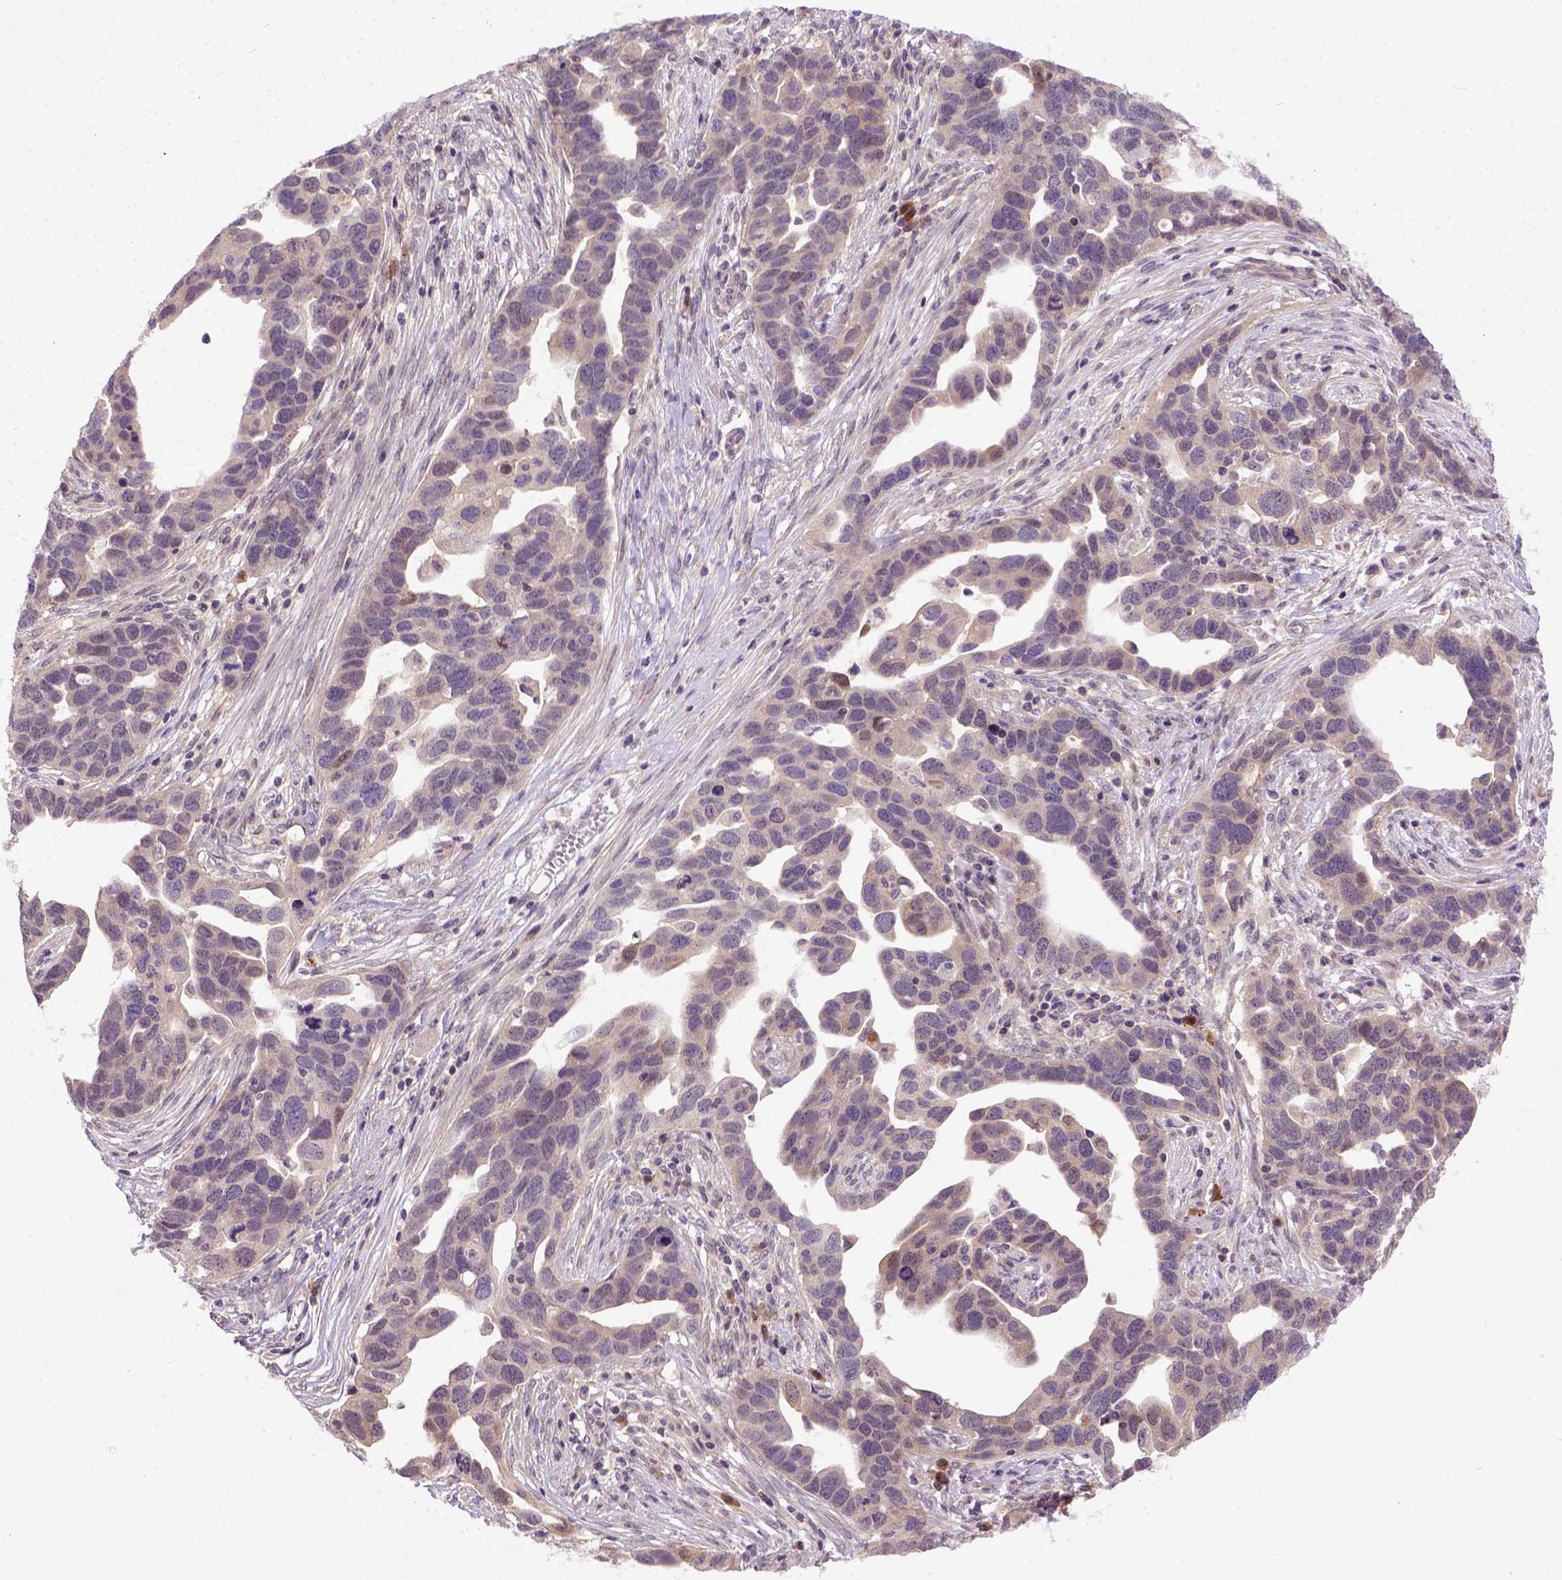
{"staining": {"intensity": "weak", "quantity": "<25%", "location": "cytoplasmic/membranous"}, "tissue": "ovarian cancer", "cell_type": "Tumor cells", "image_type": "cancer", "snomed": [{"axis": "morphology", "description": "Cystadenocarcinoma, serous, NOS"}, {"axis": "topography", "description": "Ovary"}], "caption": "Image shows no significant protein positivity in tumor cells of ovarian cancer (serous cystadenocarcinoma).", "gene": "CPNE1", "patient": {"sex": "female", "age": 54}}